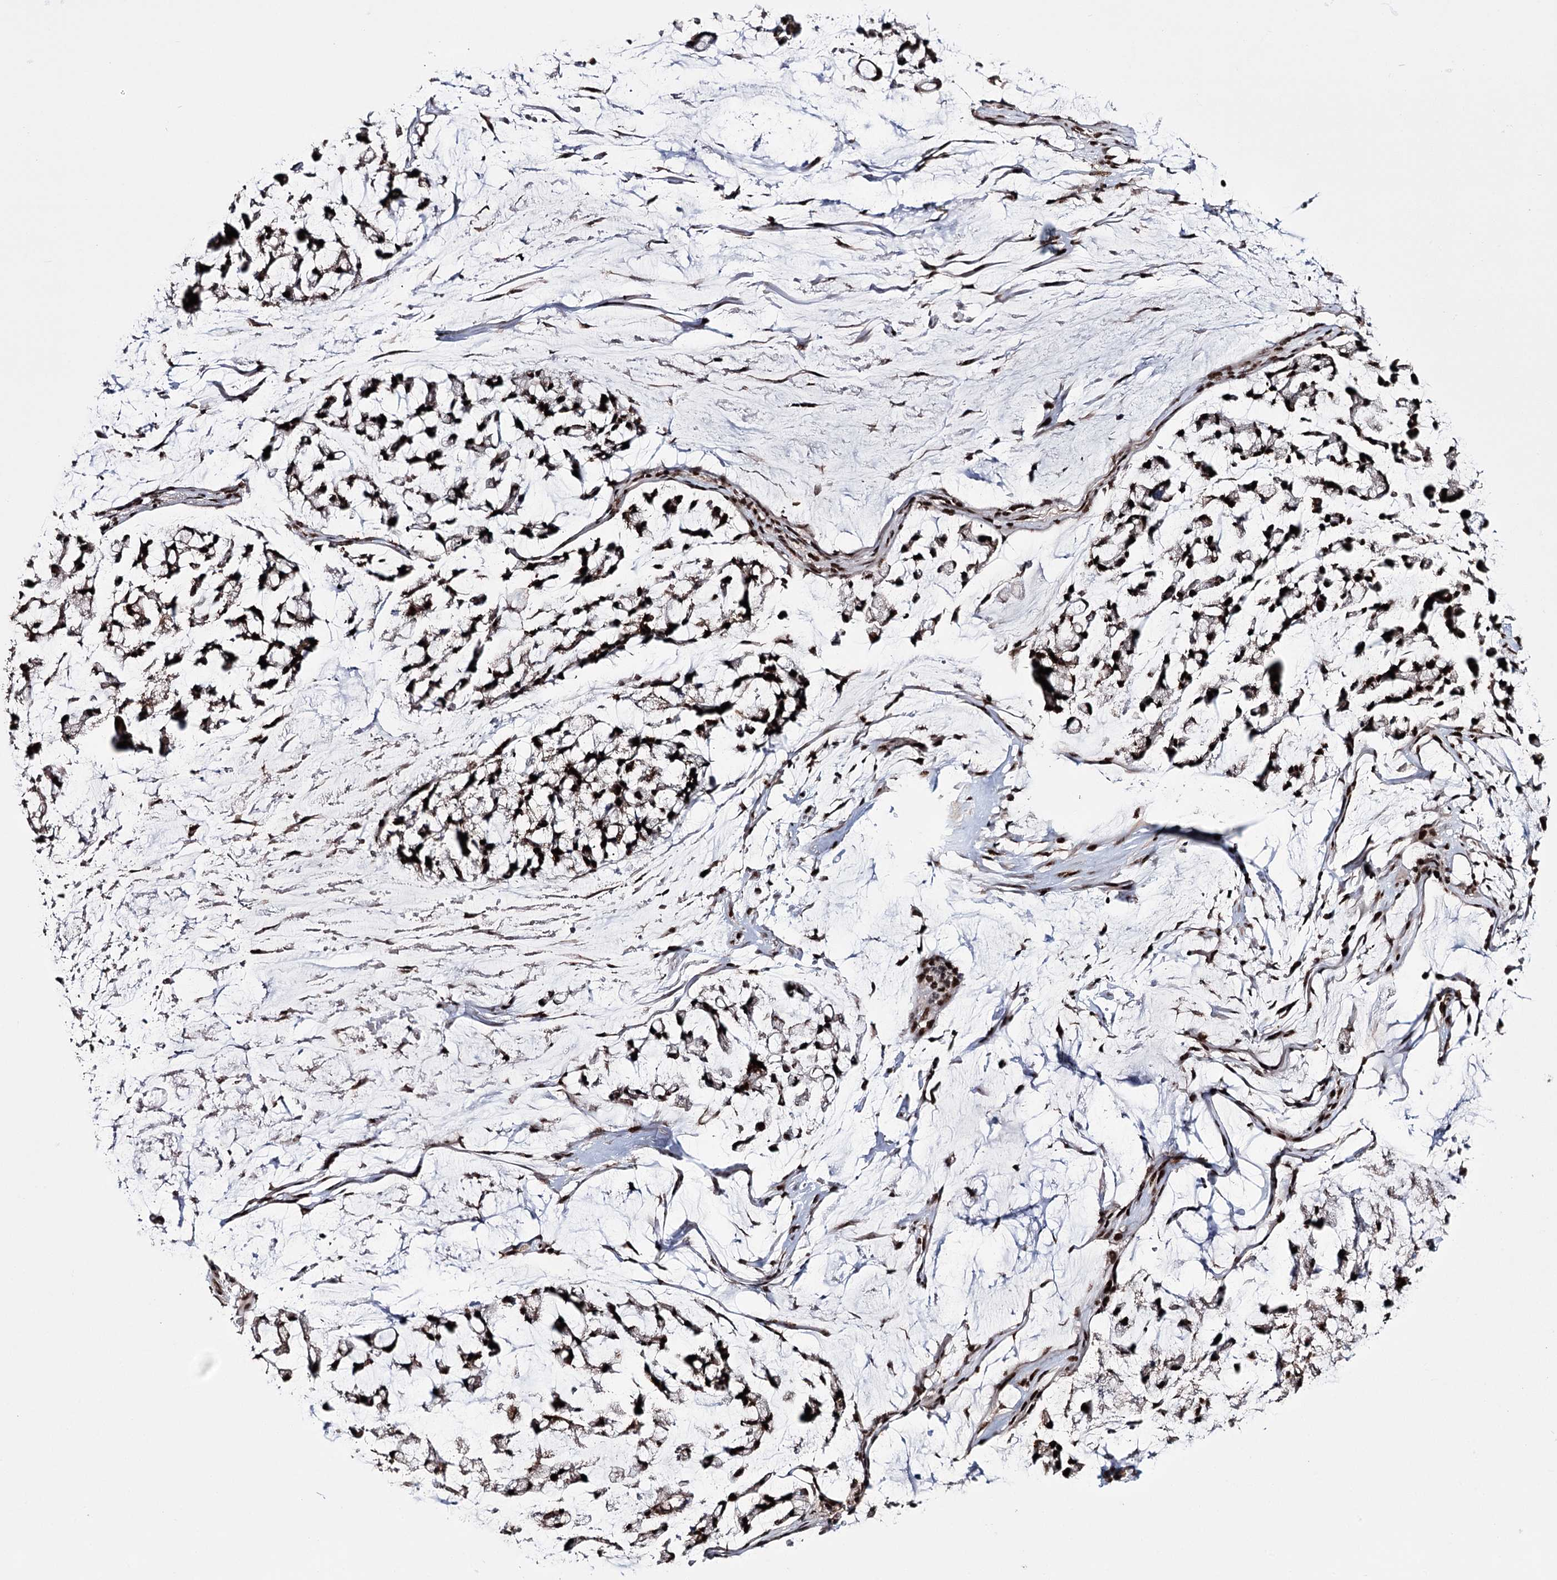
{"staining": {"intensity": "negative", "quantity": "none", "location": "none"}, "tissue": "stomach cancer", "cell_type": "Tumor cells", "image_type": "cancer", "snomed": [{"axis": "morphology", "description": "Adenocarcinoma, NOS"}, {"axis": "topography", "description": "Stomach, lower"}], "caption": "Immunohistochemistry (IHC) histopathology image of neoplastic tissue: stomach cancer stained with DAB (3,3'-diaminobenzidine) exhibits no significant protein staining in tumor cells. Nuclei are stained in blue.", "gene": "PRPF40A", "patient": {"sex": "male", "age": 67}}